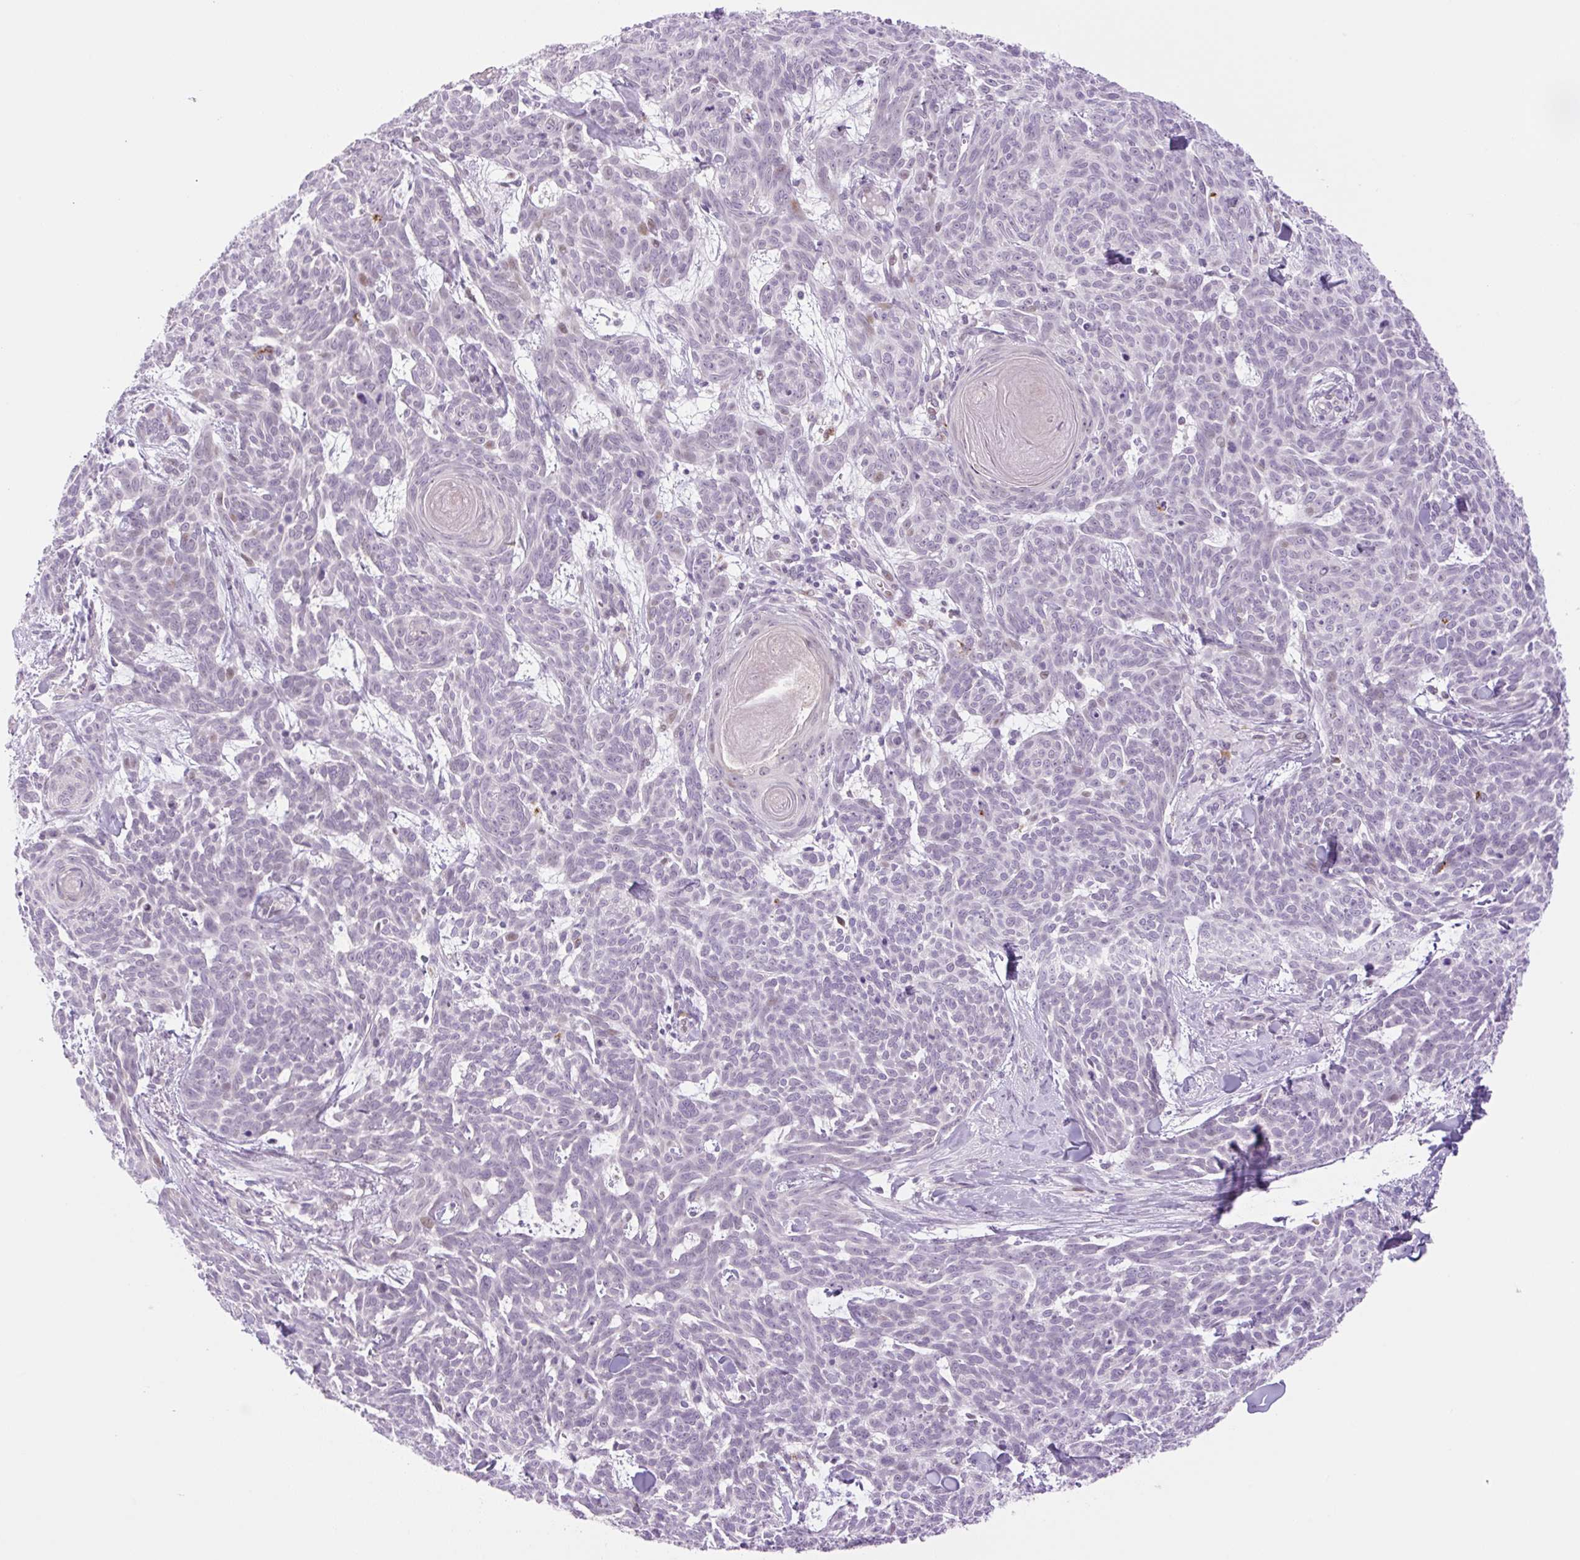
{"staining": {"intensity": "negative", "quantity": "none", "location": "none"}, "tissue": "skin cancer", "cell_type": "Tumor cells", "image_type": "cancer", "snomed": [{"axis": "morphology", "description": "Basal cell carcinoma"}, {"axis": "topography", "description": "Skin"}], "caption": "The immunohistochemistry (IHC) image has no significant expression in tumor cells of basal cell carcinoma (skin) tissue. (DAB immunohistochemistry (IHC) visualized using brightfield microscopy, high magnification).", "gene": "SPRYD4", "patient": {"sex": "female", "age": 93}}